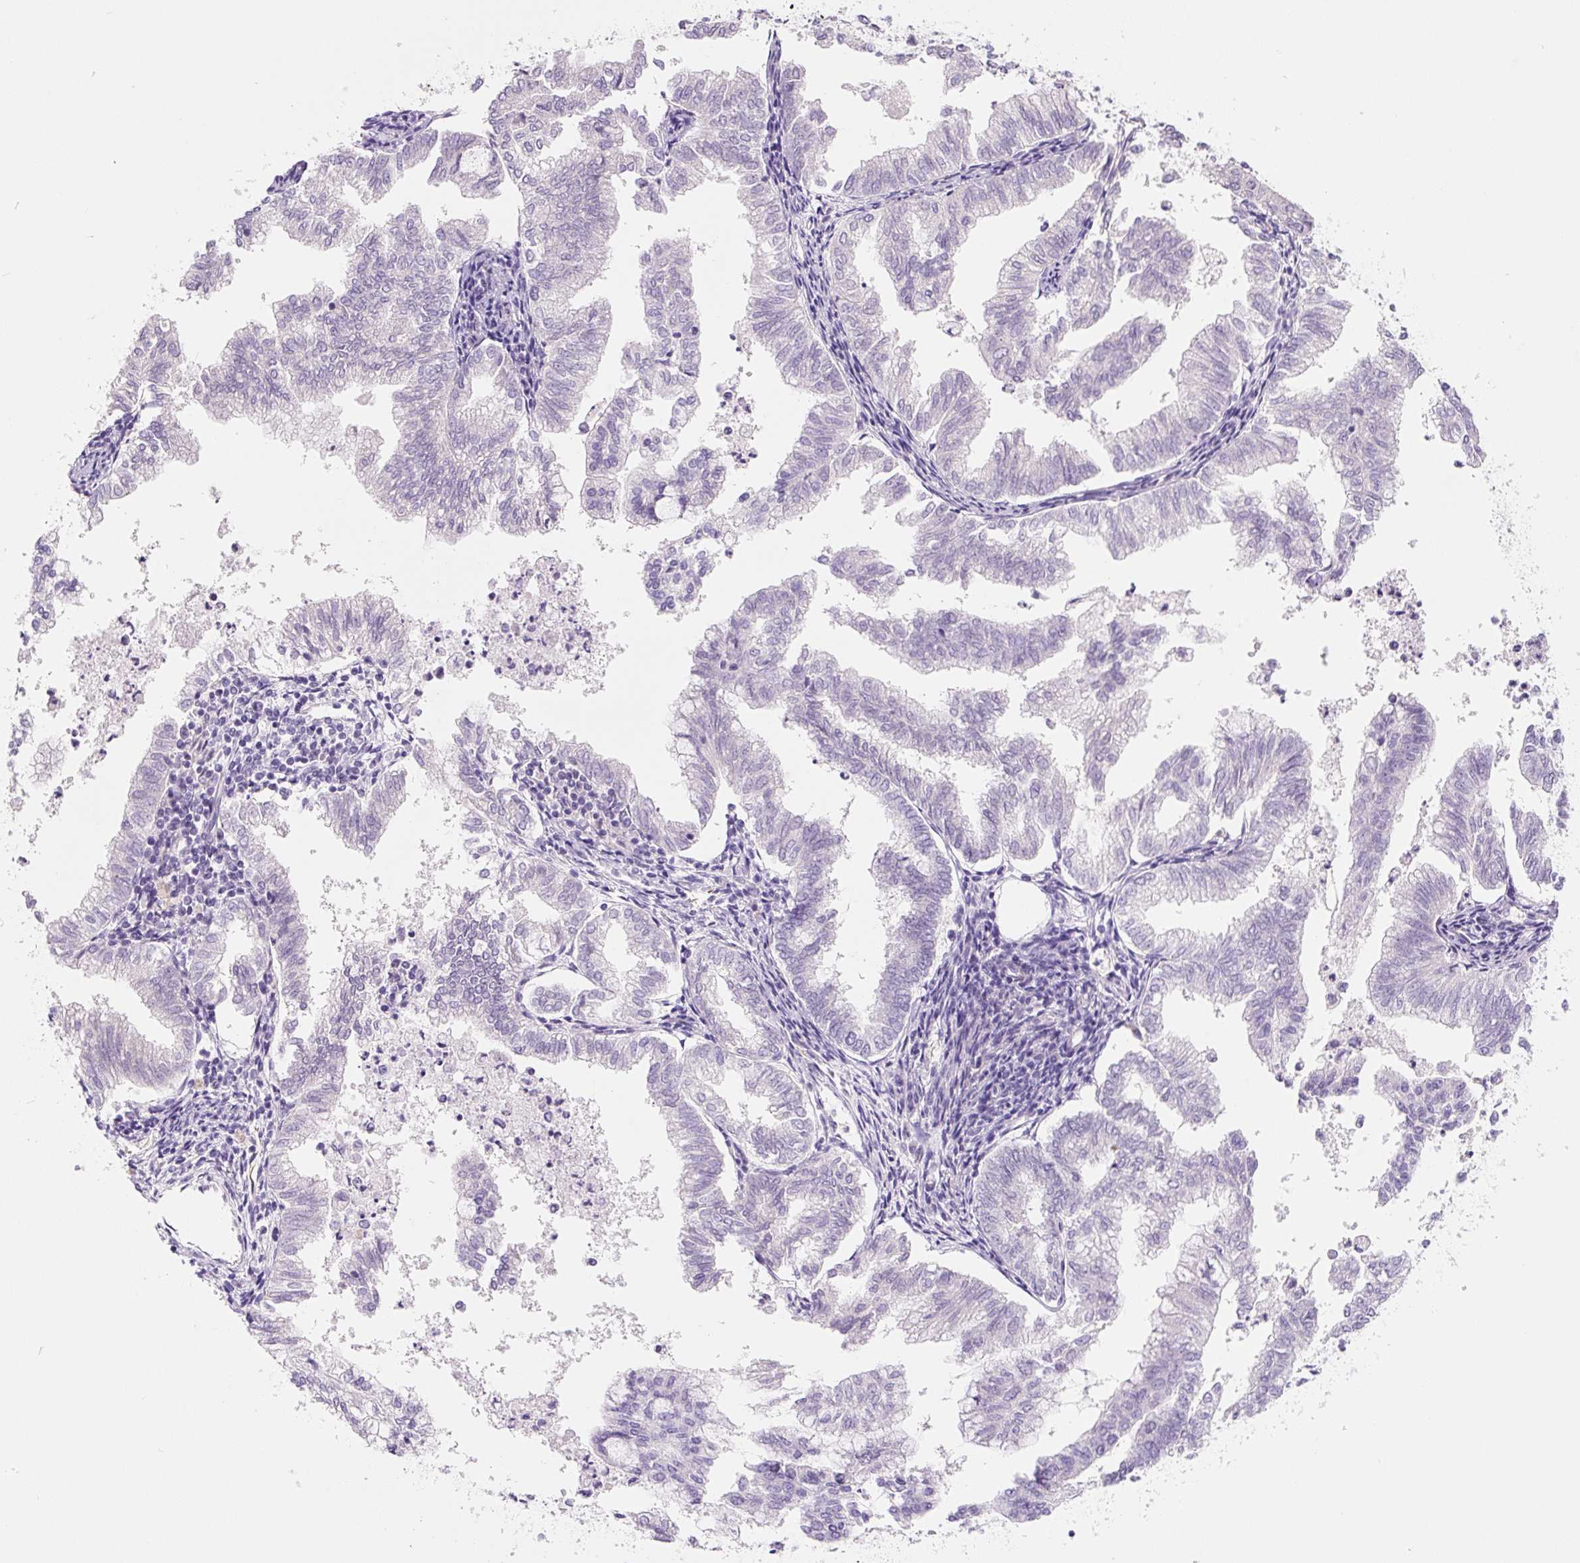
{"staining": {"intensity": "negative", "quantity": "none", "location": "none"}, "tissue": "endometrial cancer", "cell_type": "Tumor cells", "image_type": "cancer", "snomed": [{"axis": "morphology", "description": "Necrosis, NOS"}, {"axis": "morphology", "description": "Adenocarcinoma, NOS"}, {"axis": "topography", "description": "Endometrium"}], "caption": "Tumor cells show no significant protein staining in endometrial adenocarcinoma.", "gene": "CCL25", "patient": {"sex": "female", "age": 79}}